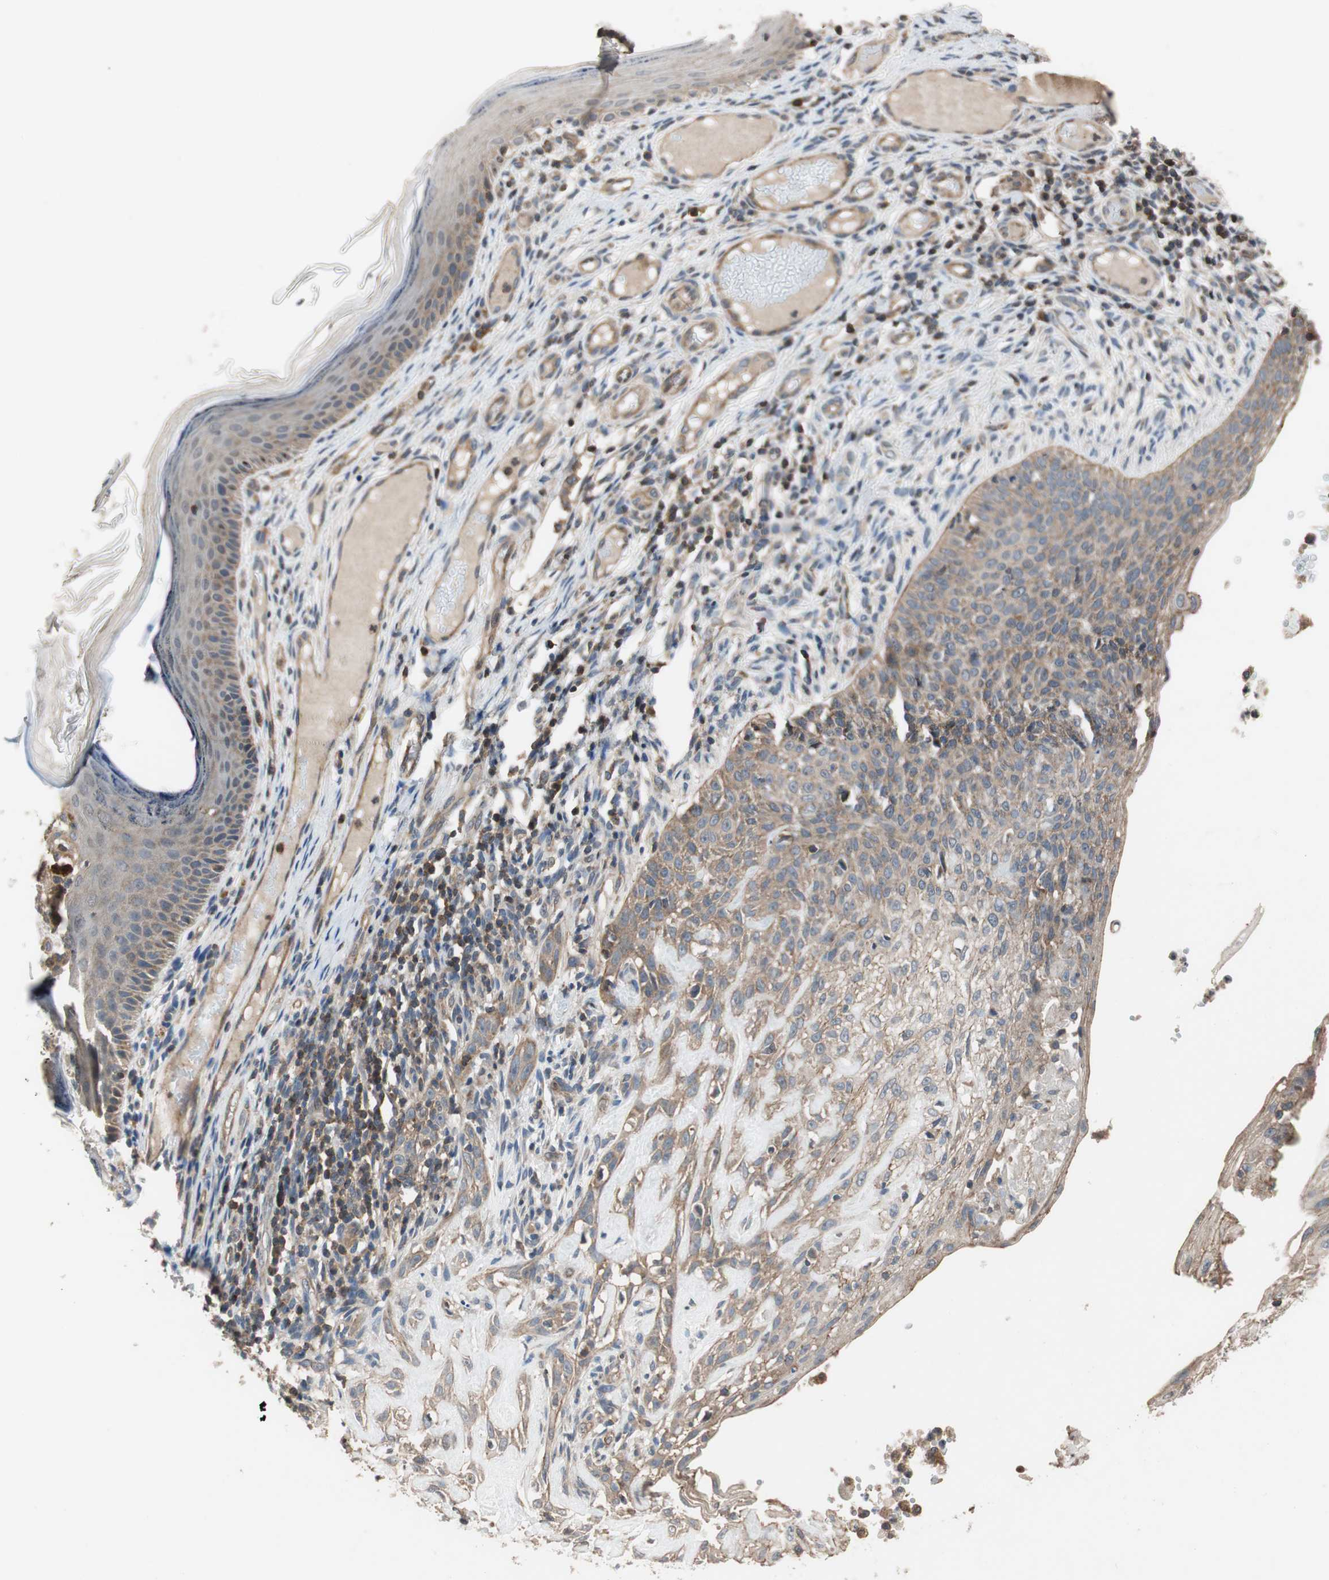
{"staining": {"intensity": "moderate", "quantity": ">75%", "location": "cytoplasmic/membranous"}, "tissue": "skin cancer", "cell_type": "Tumor cells", "image_type": "cancer", "snomed": [{"axis": "morphology", "description": "Normal tissue, NOS"}, {"axis": "morphology", "description": "Basal cell carcinoma"}, {"axis": "topography", "description": "Skin"}], "caption": "Skin basal cell carcinoma stained for a protein shows moderate cytoplasmic/membranous positivity in tumor cells.", "gene": "MAP4K2", "patient": {"sex": "male", "age": 87}}